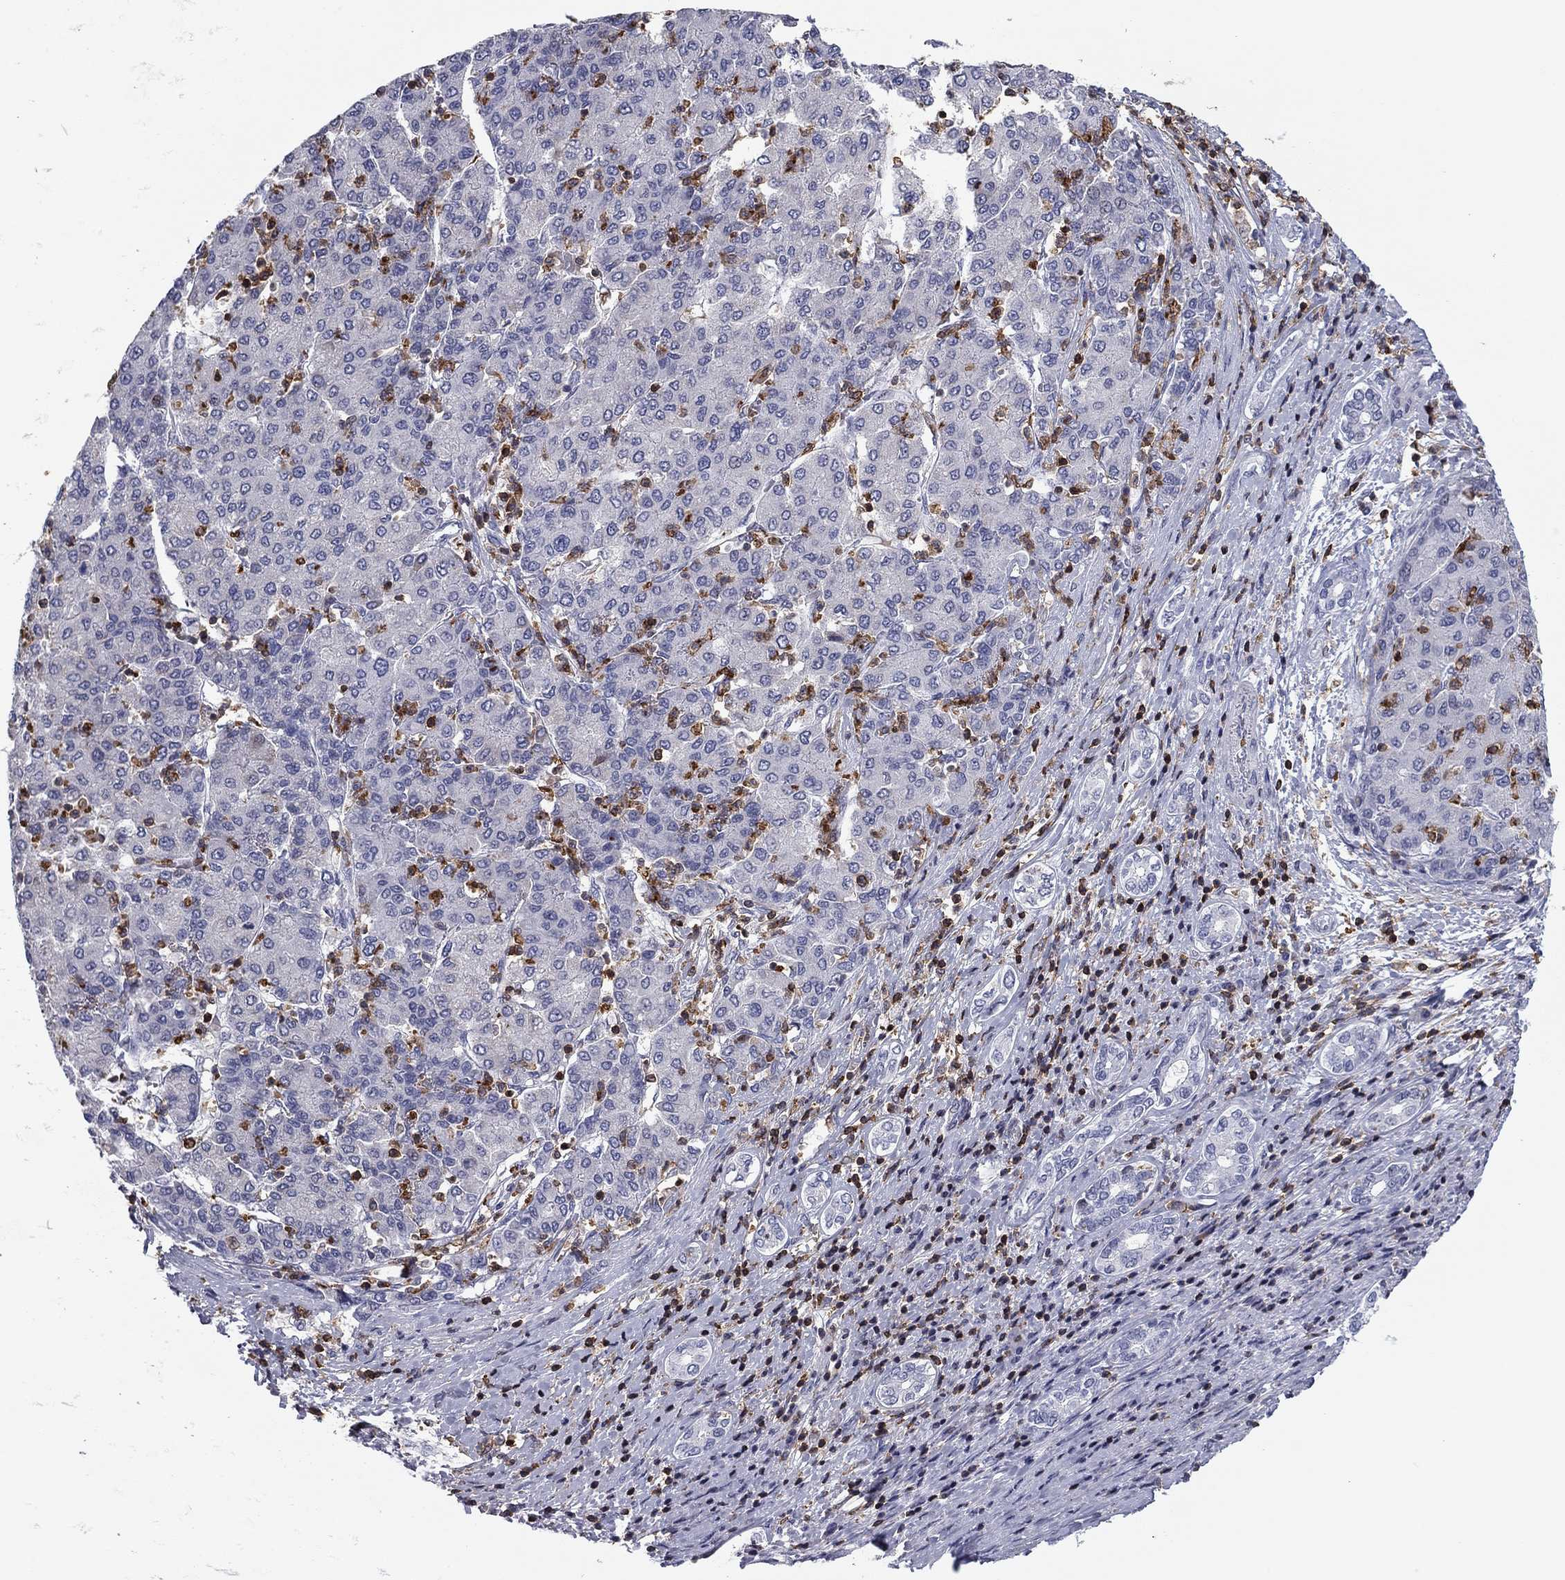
{"staining": {"intensity": "negative", "quantity": "none", "location": "none"}, "tissue": "liver cancer", "cell_type": "Tumor cells", "image_type": "cancer", "snomed": [{"axis": "morphology", "description": "Carcinoma, Hepatocellular, NOS"}, {"axis": "topography", "description": "Liver"}], "caption": "Immunohistochemistry of human liver cancer (hepatocellular carcinoma) reveals no positivity in tumor cells.", "gene": "ARHGAP27", "patient": {"sex": "male", "age": 65}}